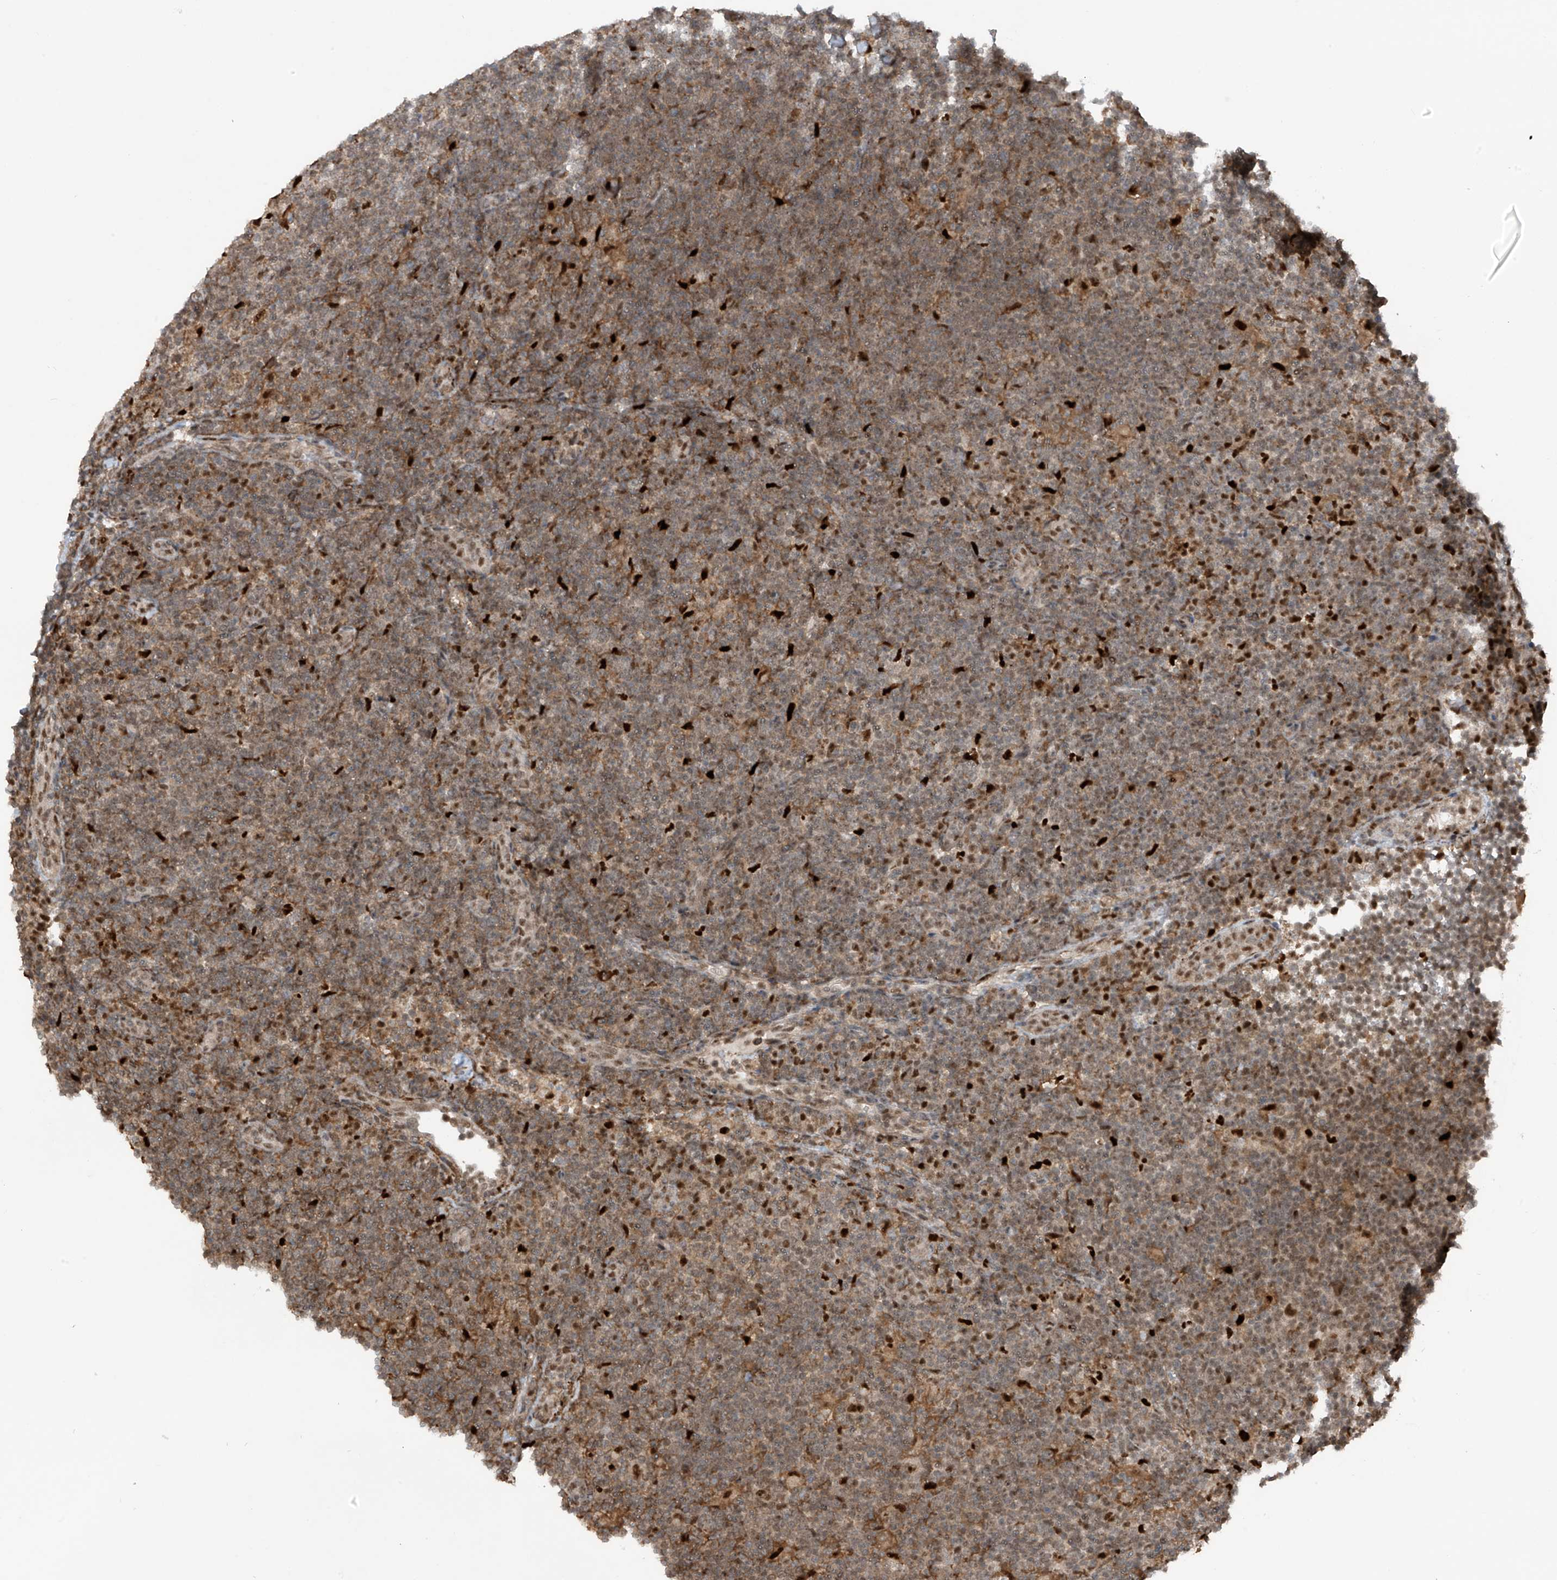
{"staining": {"intensity": "moderate", "quantity": "25%-75%", "location": "nuclear"}, "tissue": "lymphoma", "cell_type": "Tumor cells", "image_type": "cancer", "snomed": [{"axis": "morphology", "description": "Hodgkin's disease, NOS"}, {"axis": "topography", "description": "Lymph node"}], "caption": "DAB immunohistochemical staining of human Hodgkin's disease exhibits moderate nuclear protein expression in about 25%-75% of tumor cells.", "gene": "REPIN1", "patient": {"sex": "female", "age": 57}}